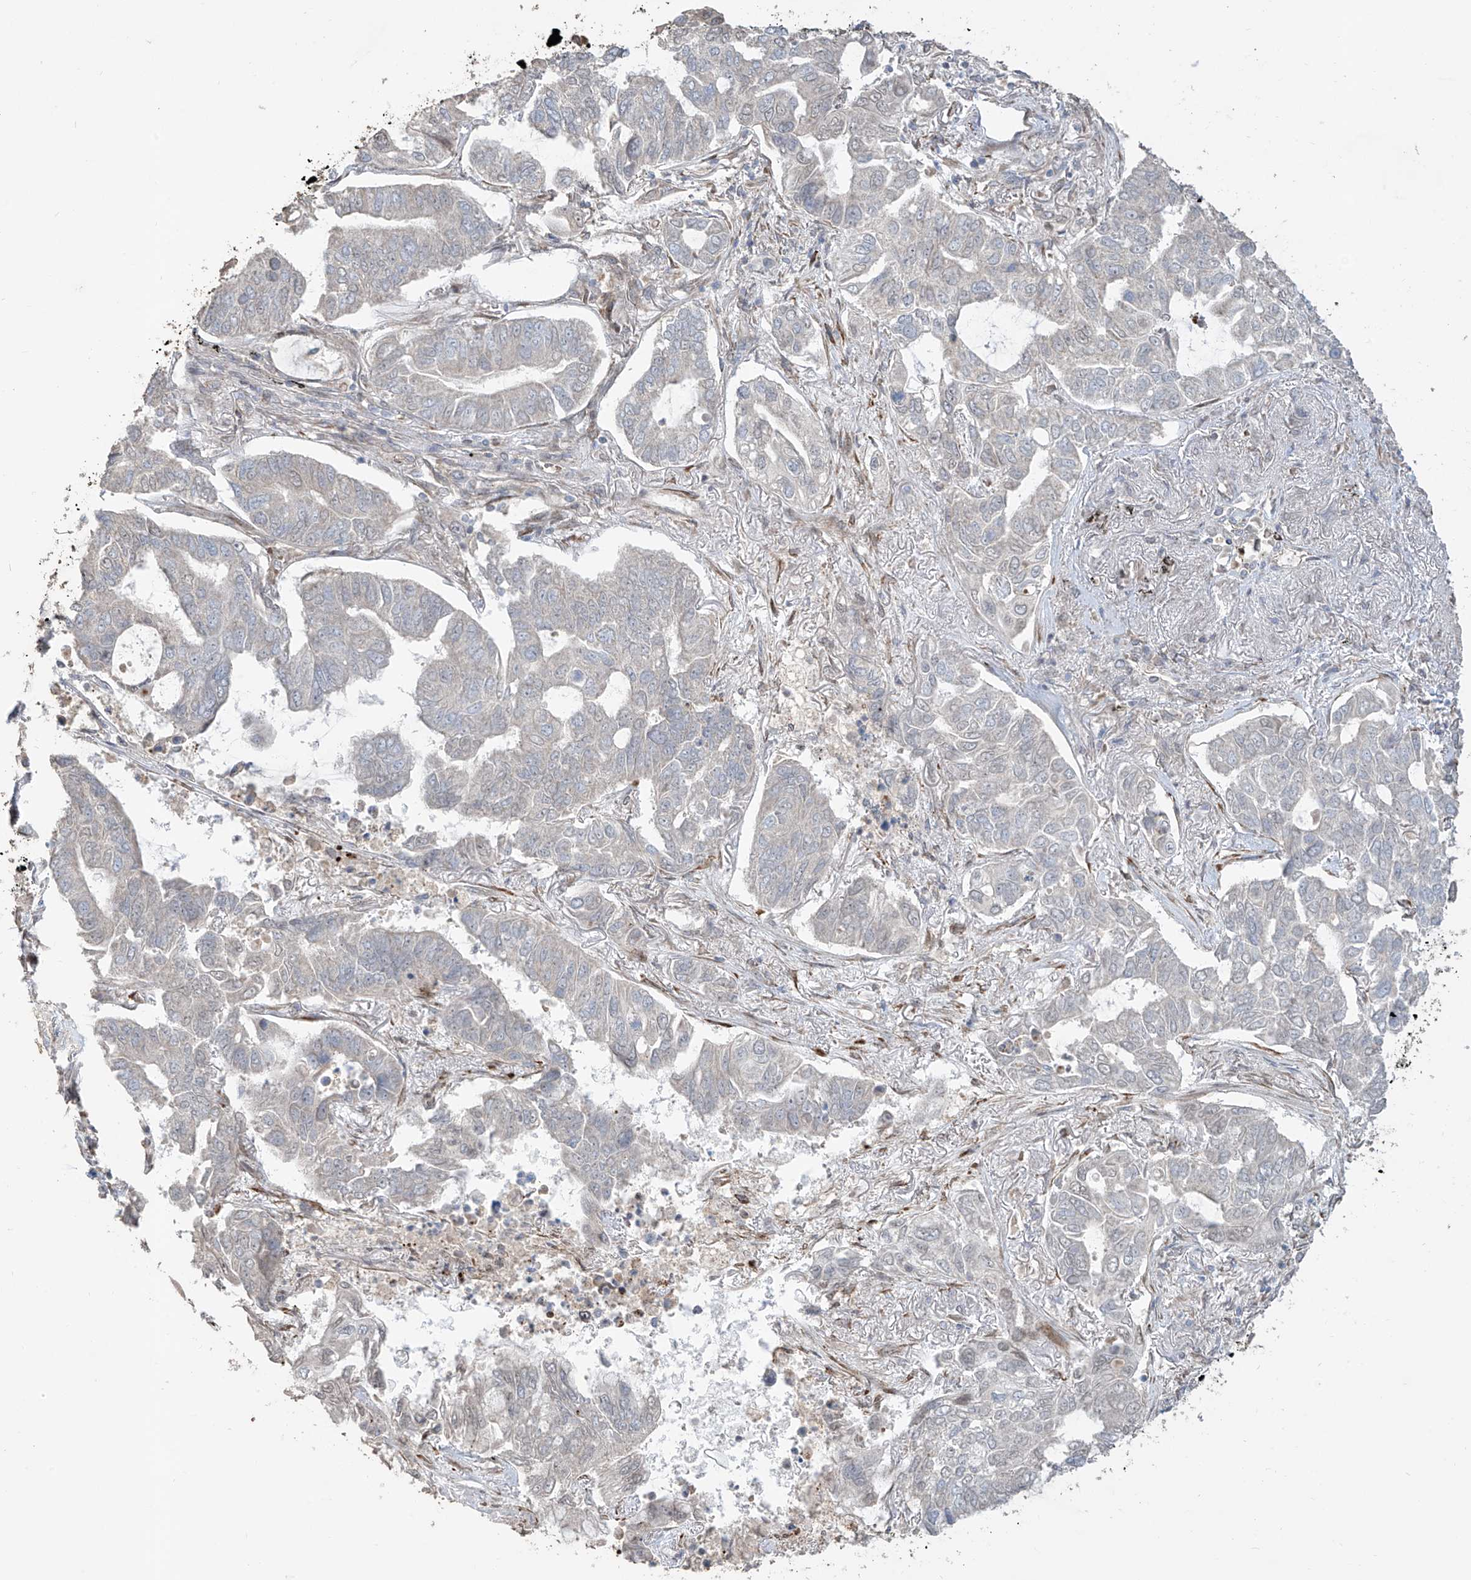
{"staining": {"intensity": "negative", "quantity": "none", "location": "none"}, "tissue": "lung cancer", "cell_type": "Tumor cells", "image_type": "cancer", "snomed": [{"axis": "morphology", "description": "Adenocarcinoma, NOS"}, {"axis": "topography", "description": "Lung"}], "caption": "This is a histopathology image of immunohistochemistry (IHC) staining of lung adenocarcinoma, which shows no expression in tumor cells. The staining is performed using DAB brown chromogen with nuclei counter-stained in using hematoxylin.", "gene": "ABTB1", "patient": {"sex": "male", "age": 64}}